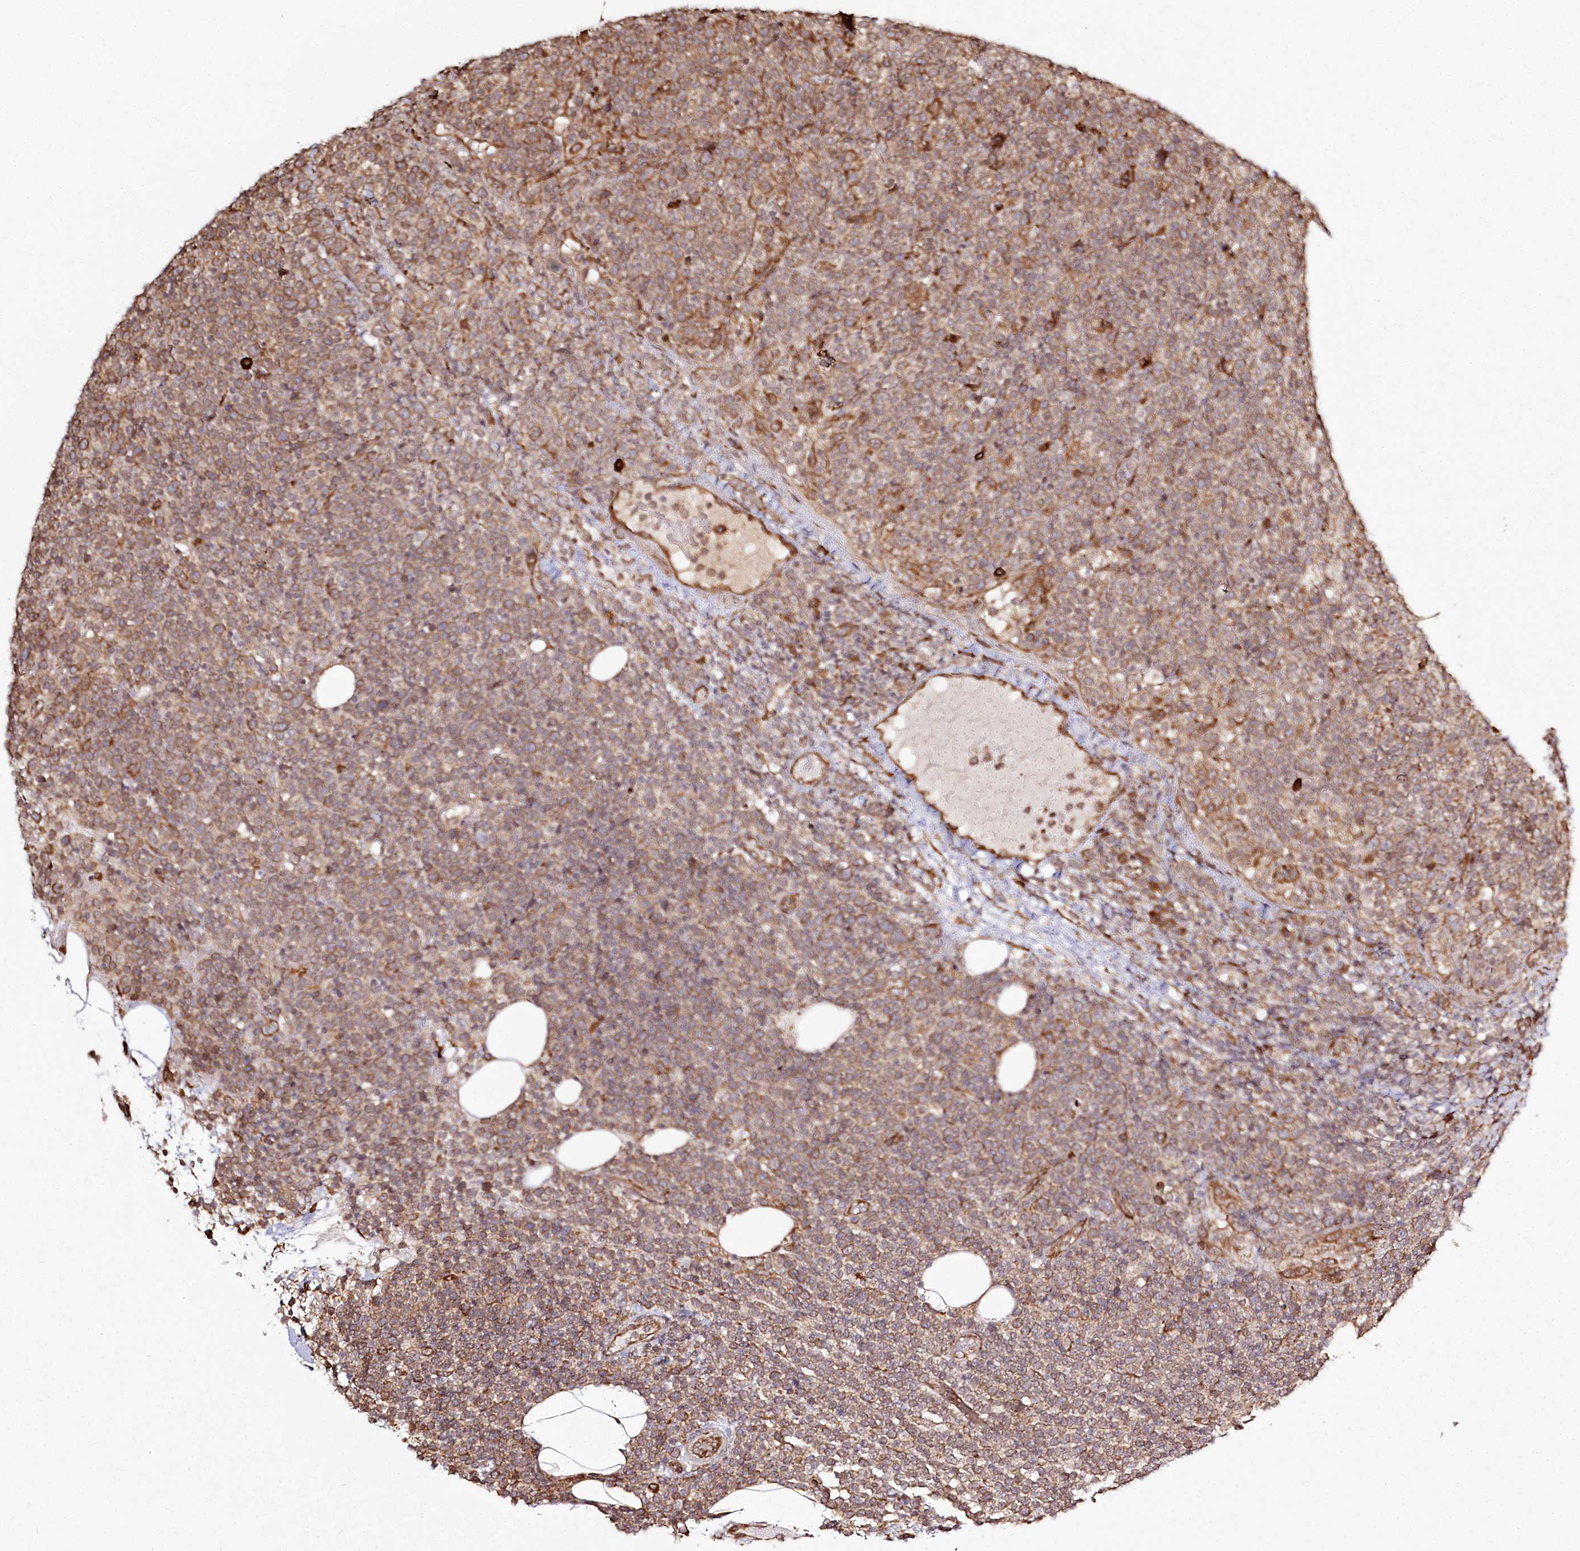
{"staining": {"intensity": "moderate", "quantity": ">75%", "location": "cytoplasmic/membranous"}, "tissue": "lymphoma", "cell_type": "Tumor cells", "image_type": "cancer", "snomed": [{"axis": "morphology", "description": "Malignant lymphoma, non-Hodgkin's type, High grade"}, {"axis": "topography", "description": "Lymph node"}], "caption": "This is a photomicrograph of IHC staining of lymphoma, which shows moderate expression in the cytoplasmic/membranous of tumor cells.", "gene": "FAM13A", "patient": {"sex": "male", "age": 61}}